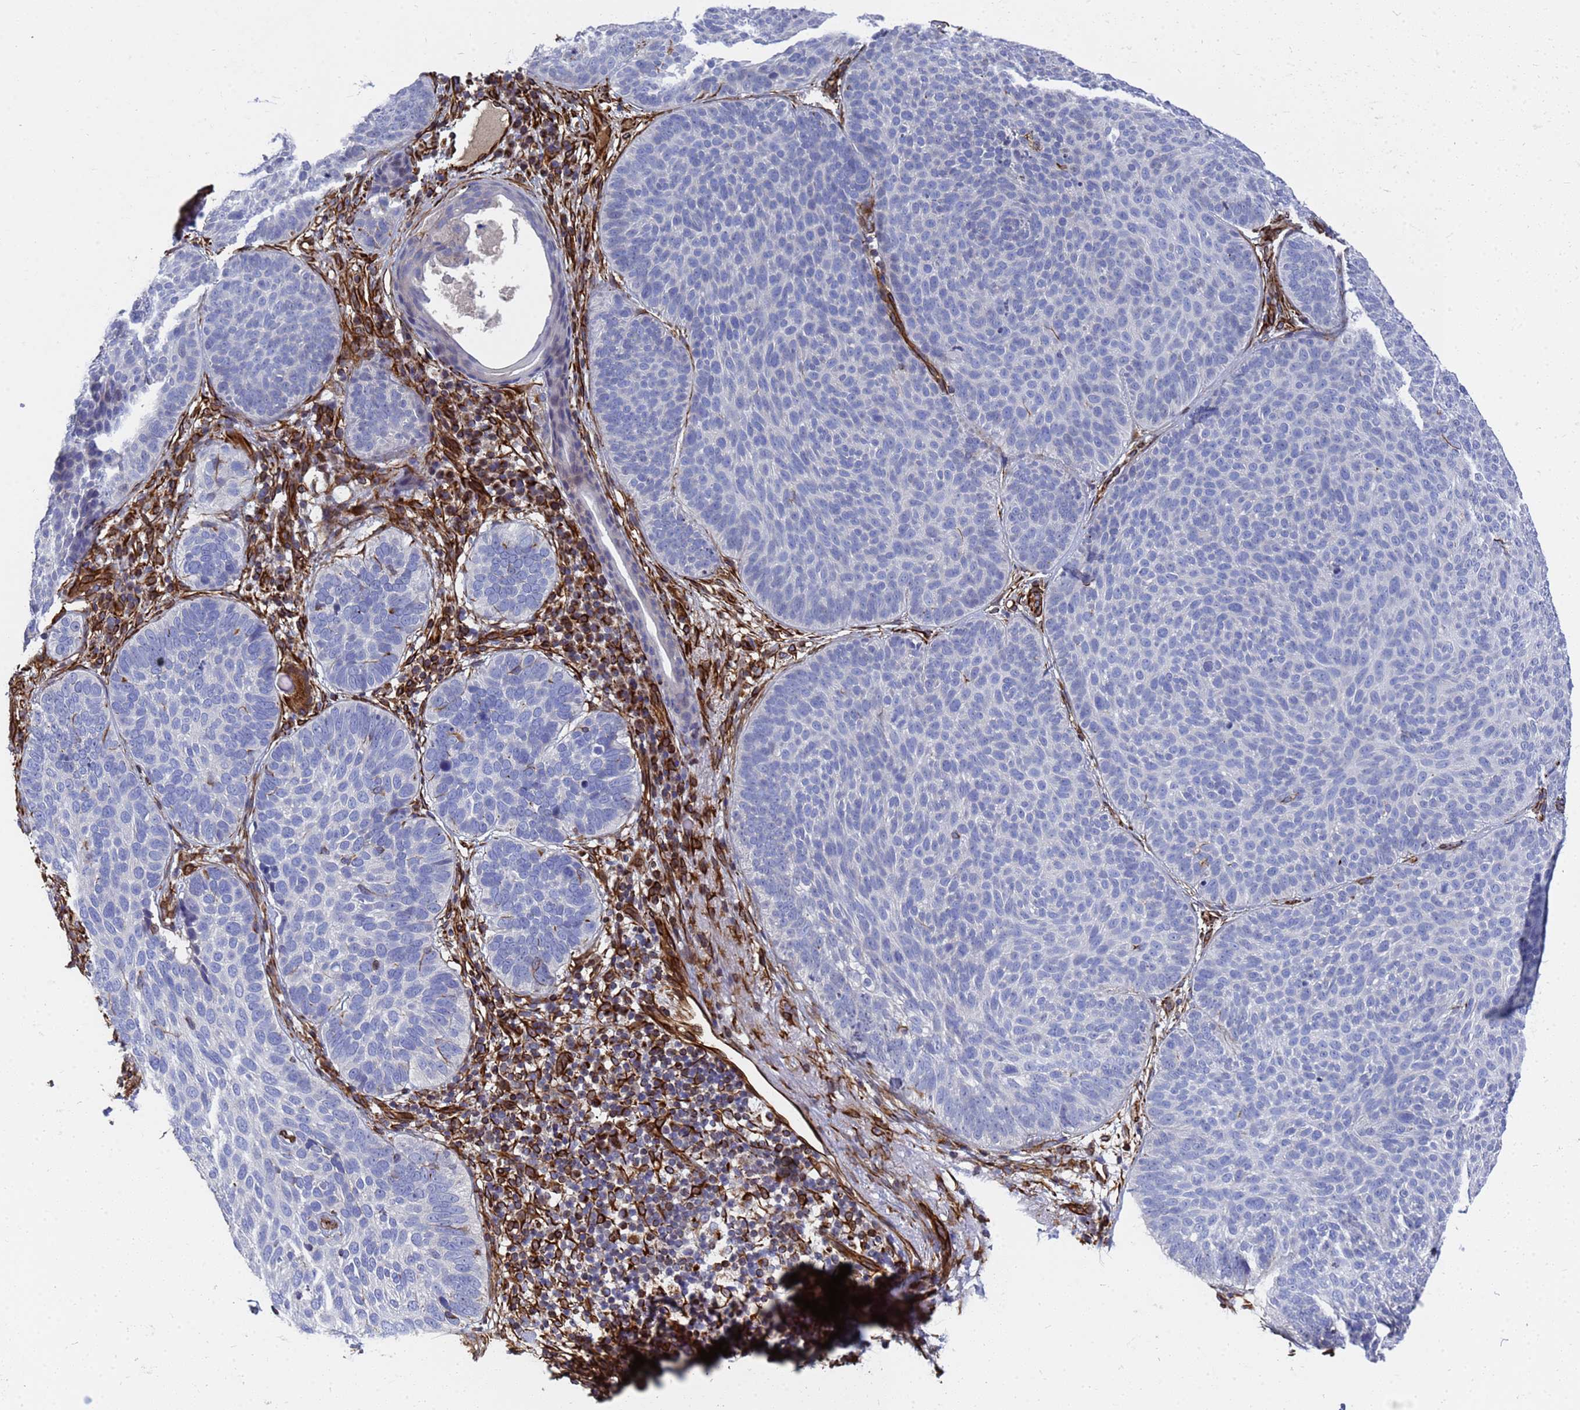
{"staining": {"intensity": "negative", "quantity": "none", "location": "none"}, "tissue": "skin cancer", "cell_type": "Tumor cells", "image_type": "cancer", "snomed": [{"axis": "morphology", "description": "Basal cell carcinoma"}, {"axis": "topography", "description": "Skin"}], "caption": "DAB immunohistochemical staining of human skin cancer (basal cell carcinoma) shows no significant staining in tumor cells. Nuclei are stained in blue.", "gene": "SYT13", "patient": {"sex": "male", "age": 85}}